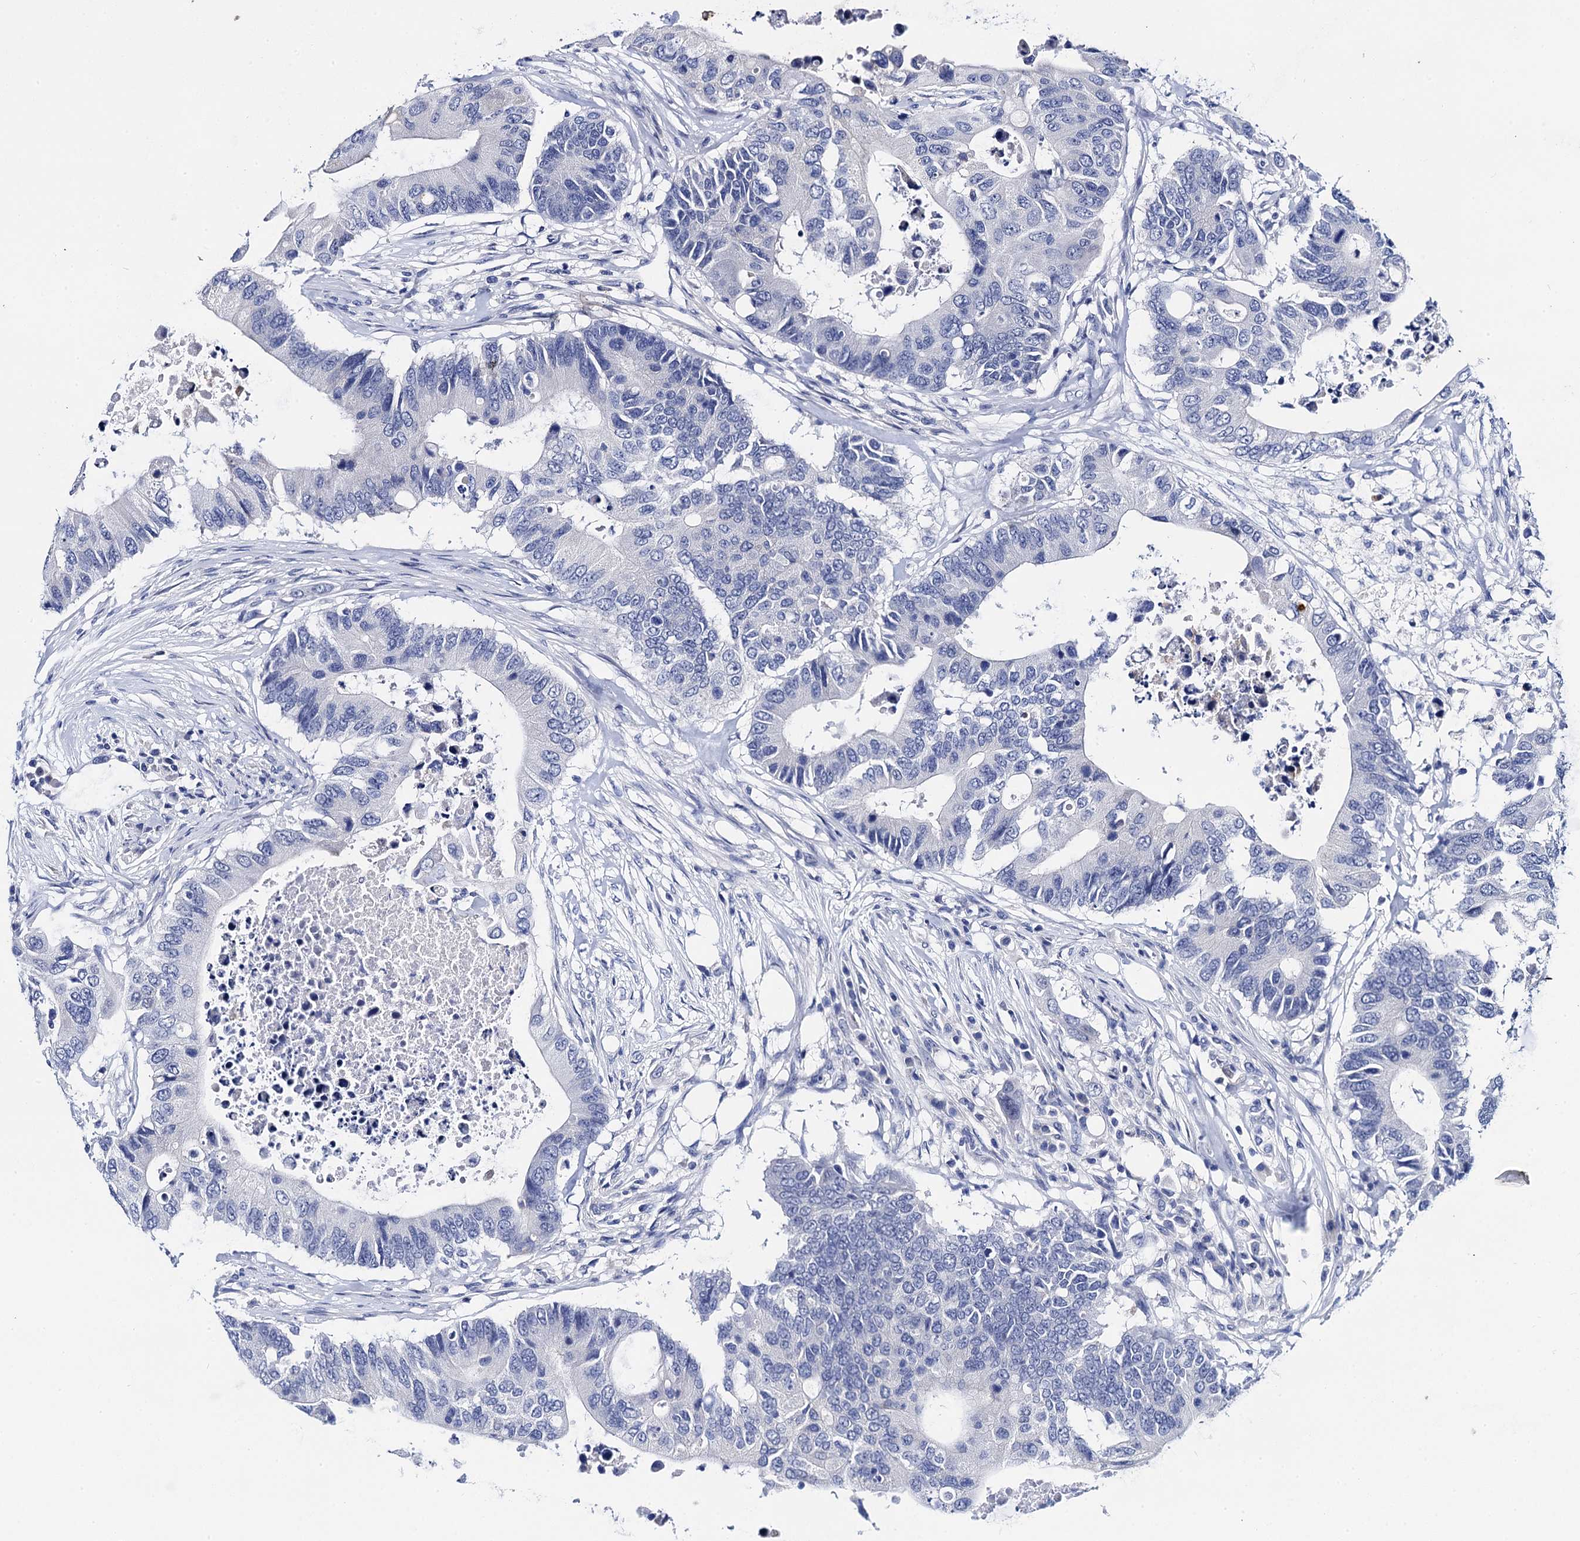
{"staining": {"intensity": "negative", "quantity": "none", "location": "none"}, "tissue": "colorectal cancer", "cell_type": "Tumor cells", "image_type": "cancer", "snomed": [{"axis": "morphology", "description": "Adenocarcinoma, NOS"}, {"axis": "topography", "description": "Colon"}], "caption": "Protein analysis of colorectal cancer displays no significant expression in tumor cells.", "gene": "LYPD3", "patient": {"sex": "male", "age": 71}}